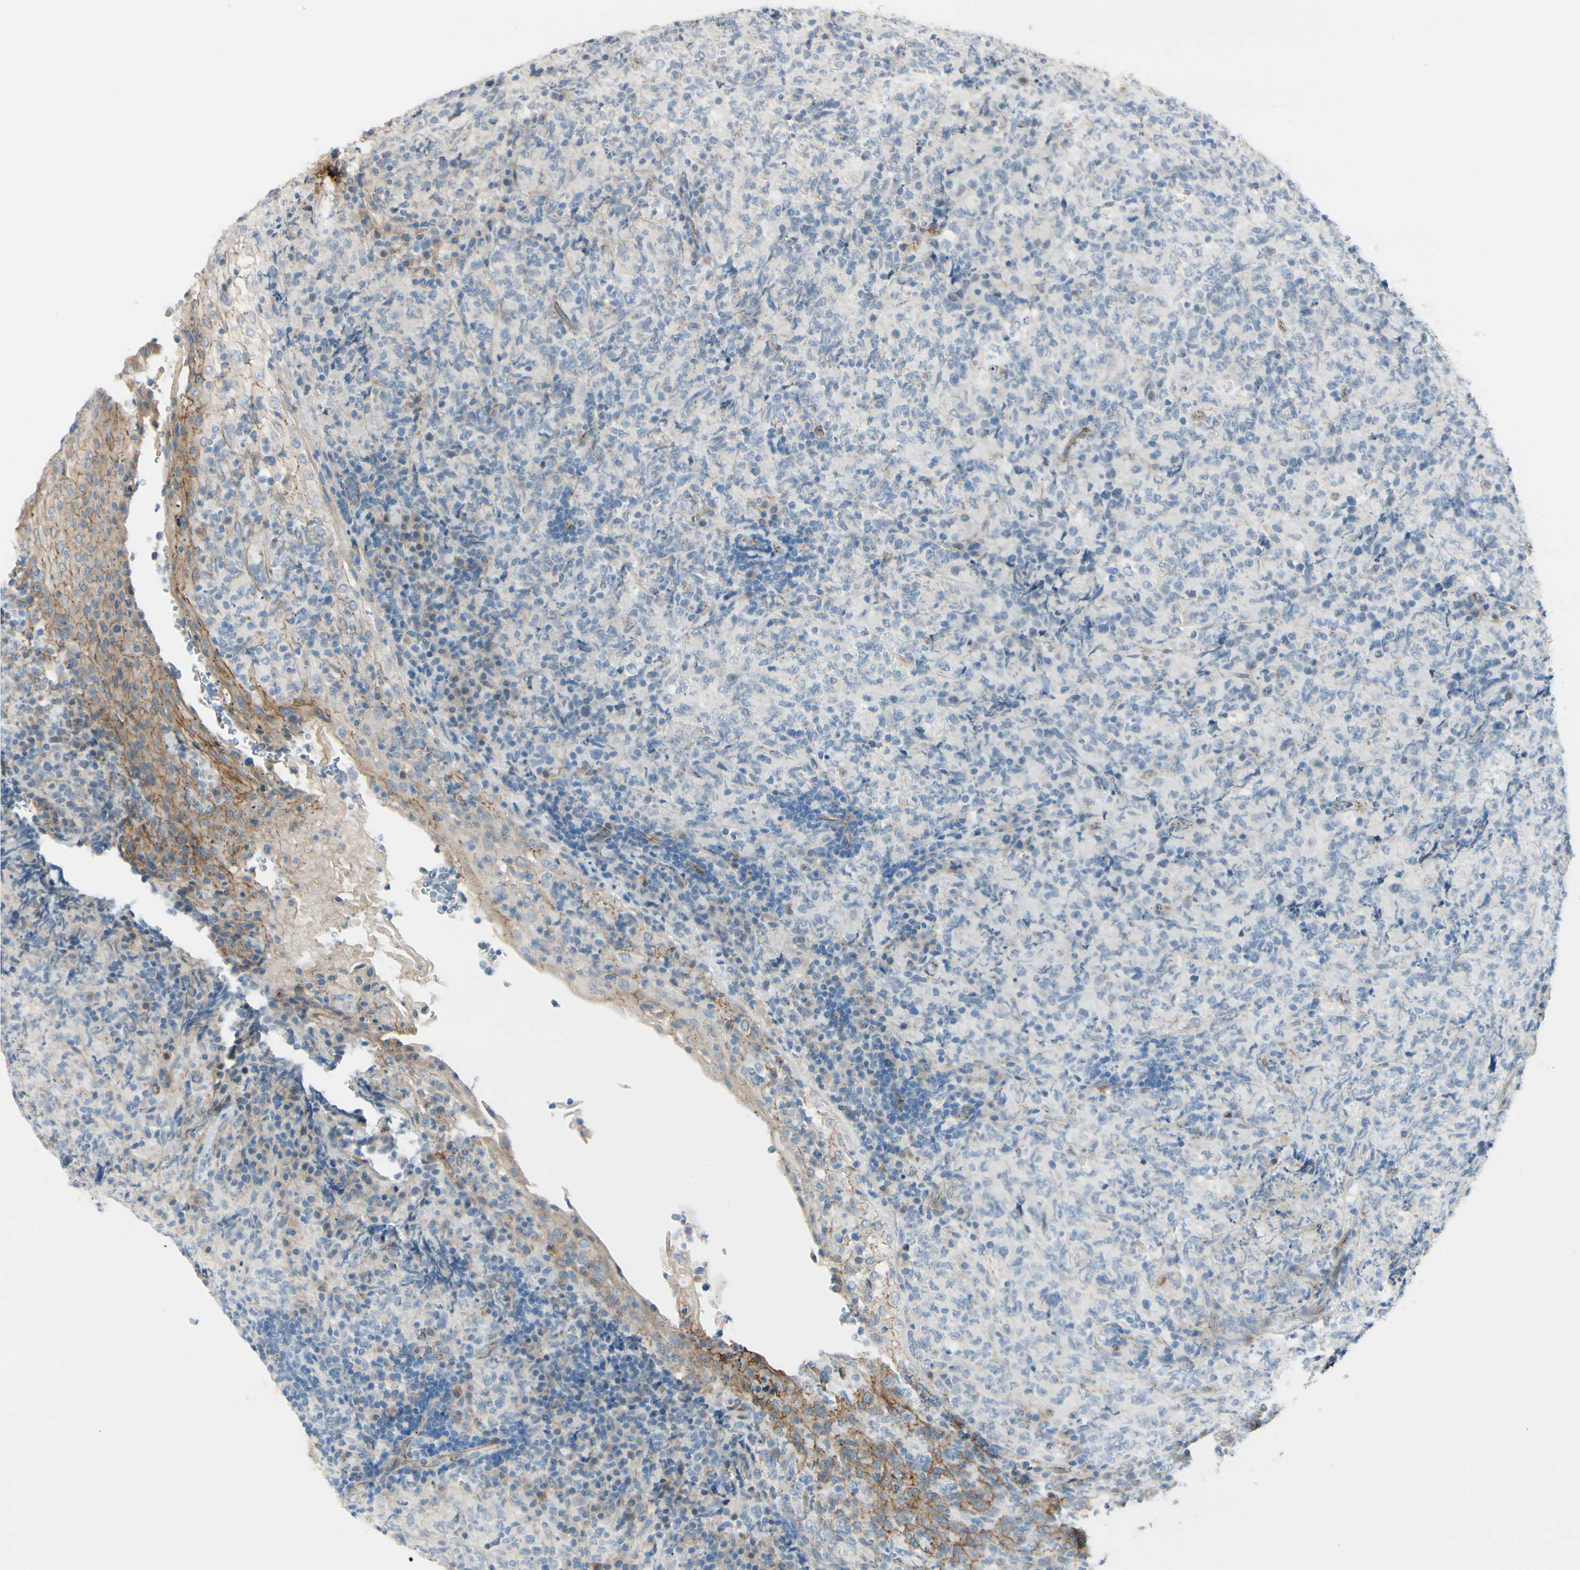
{"staining": {"intensity": "negative", "quantity": "none", "location": "none"}, "tissue": "lymphoma", "cell_type": "Tumor cells", "image_type": "cancer", "snomed": [{"axis": "morphology", "description": "Malignant lymphoma, non-Hodgkin's type, High grade"}, {"axis": "topography", "description": "Tonsil"}], "caption": "The histopathology image demonstrates no staining of tumor cells in lymphoma.", "gene": "TJP1", "patient": {"sex": "female", "age": 36}}